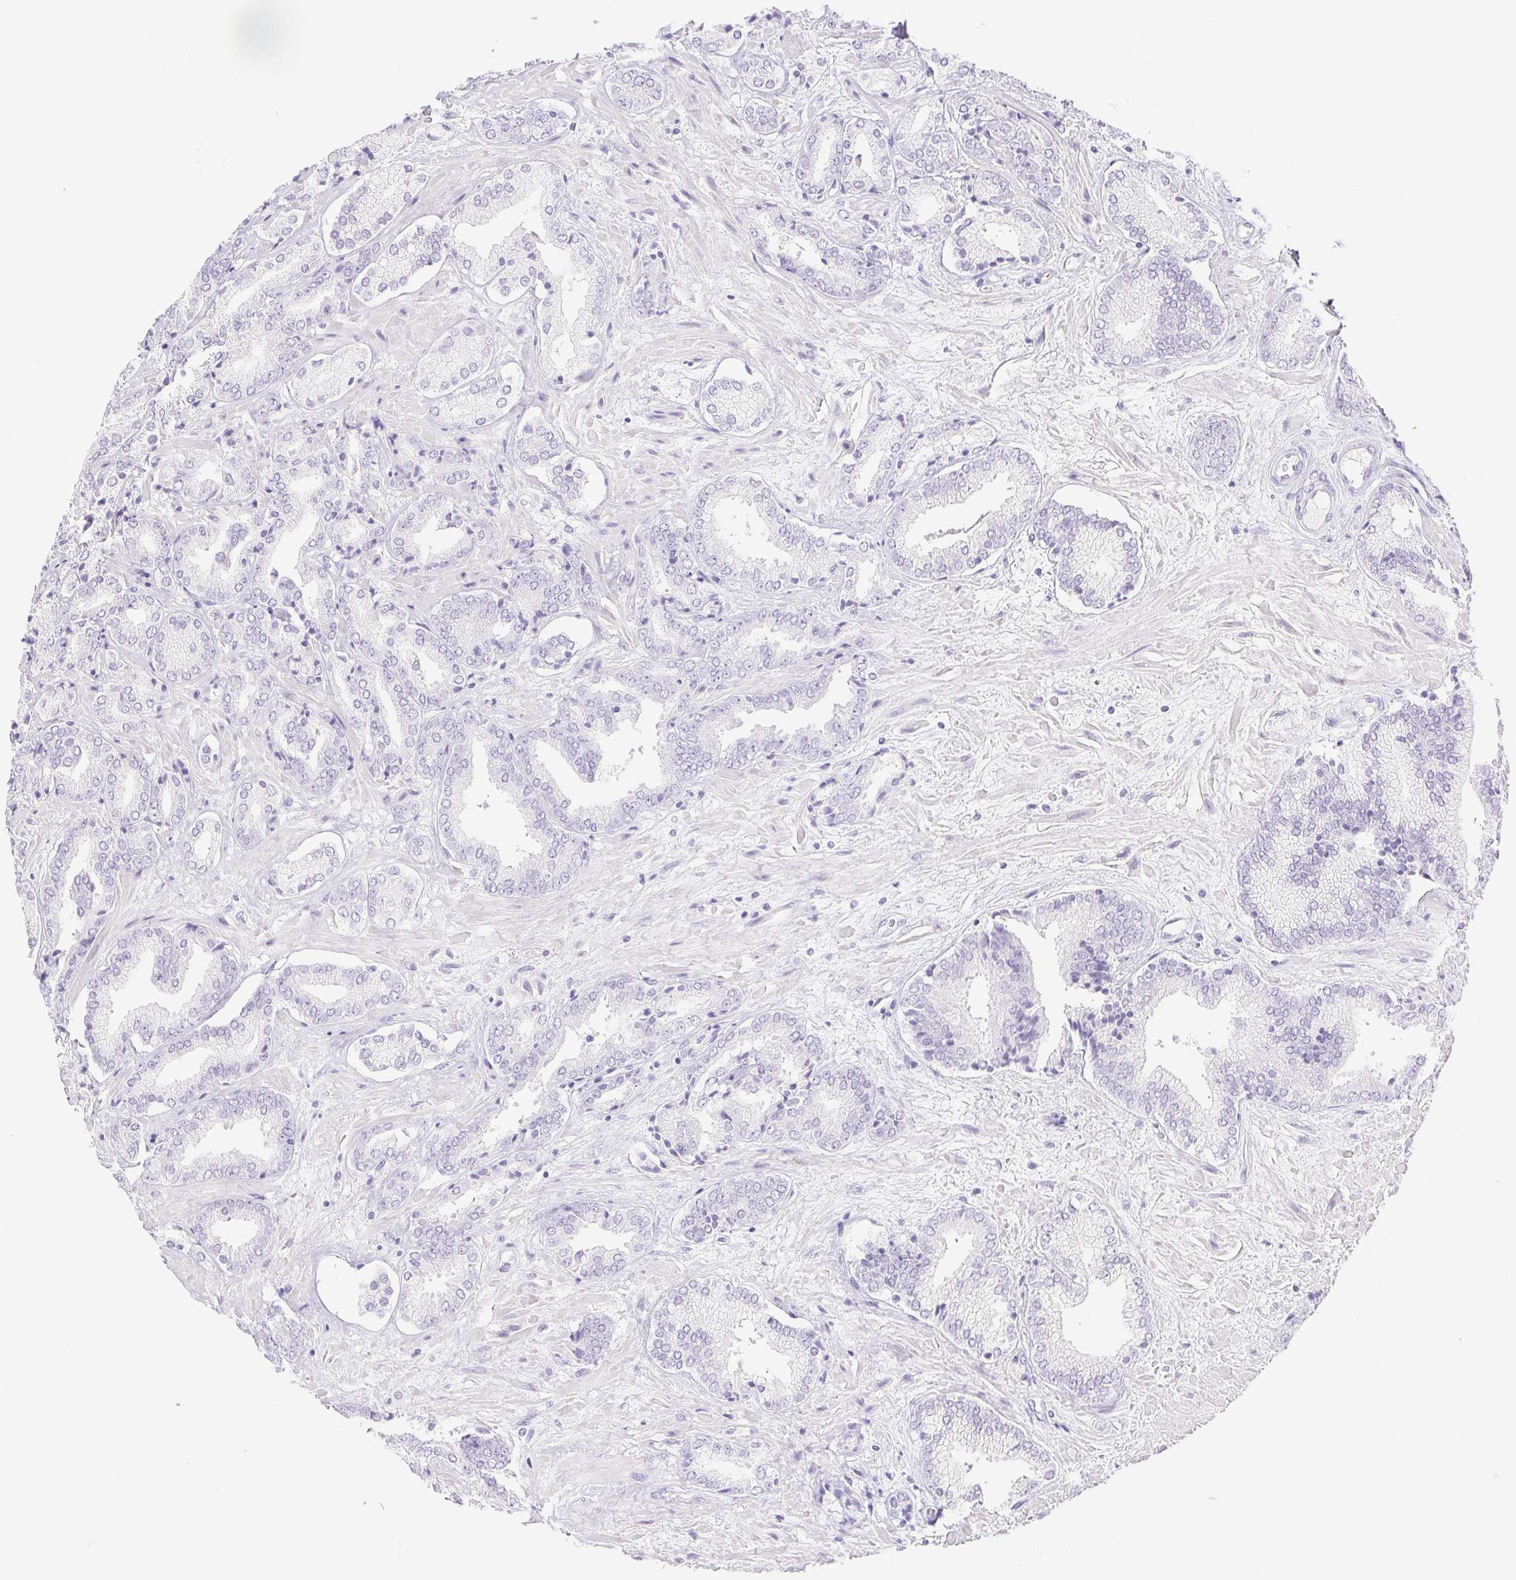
{"staining": {"intensity": "negative", "quantity": "none", "location": "none"}, "tissue": "prostate cancer", "cell_type": "Tumor cells", "image_type": "cancer", "snomed": [{"axis": "morphology", "description": "Adenocarcinoma, High grade"}, {"axis": "topography", "description": "Prostate"}], "caption": "DAB immunohistochemical staining of human prostate adenocarcinoma (high-grade) reveals no significant staining in tumor cells.", "gene": "HLA-G", "patient": {"sex": "male", "age": 56}}